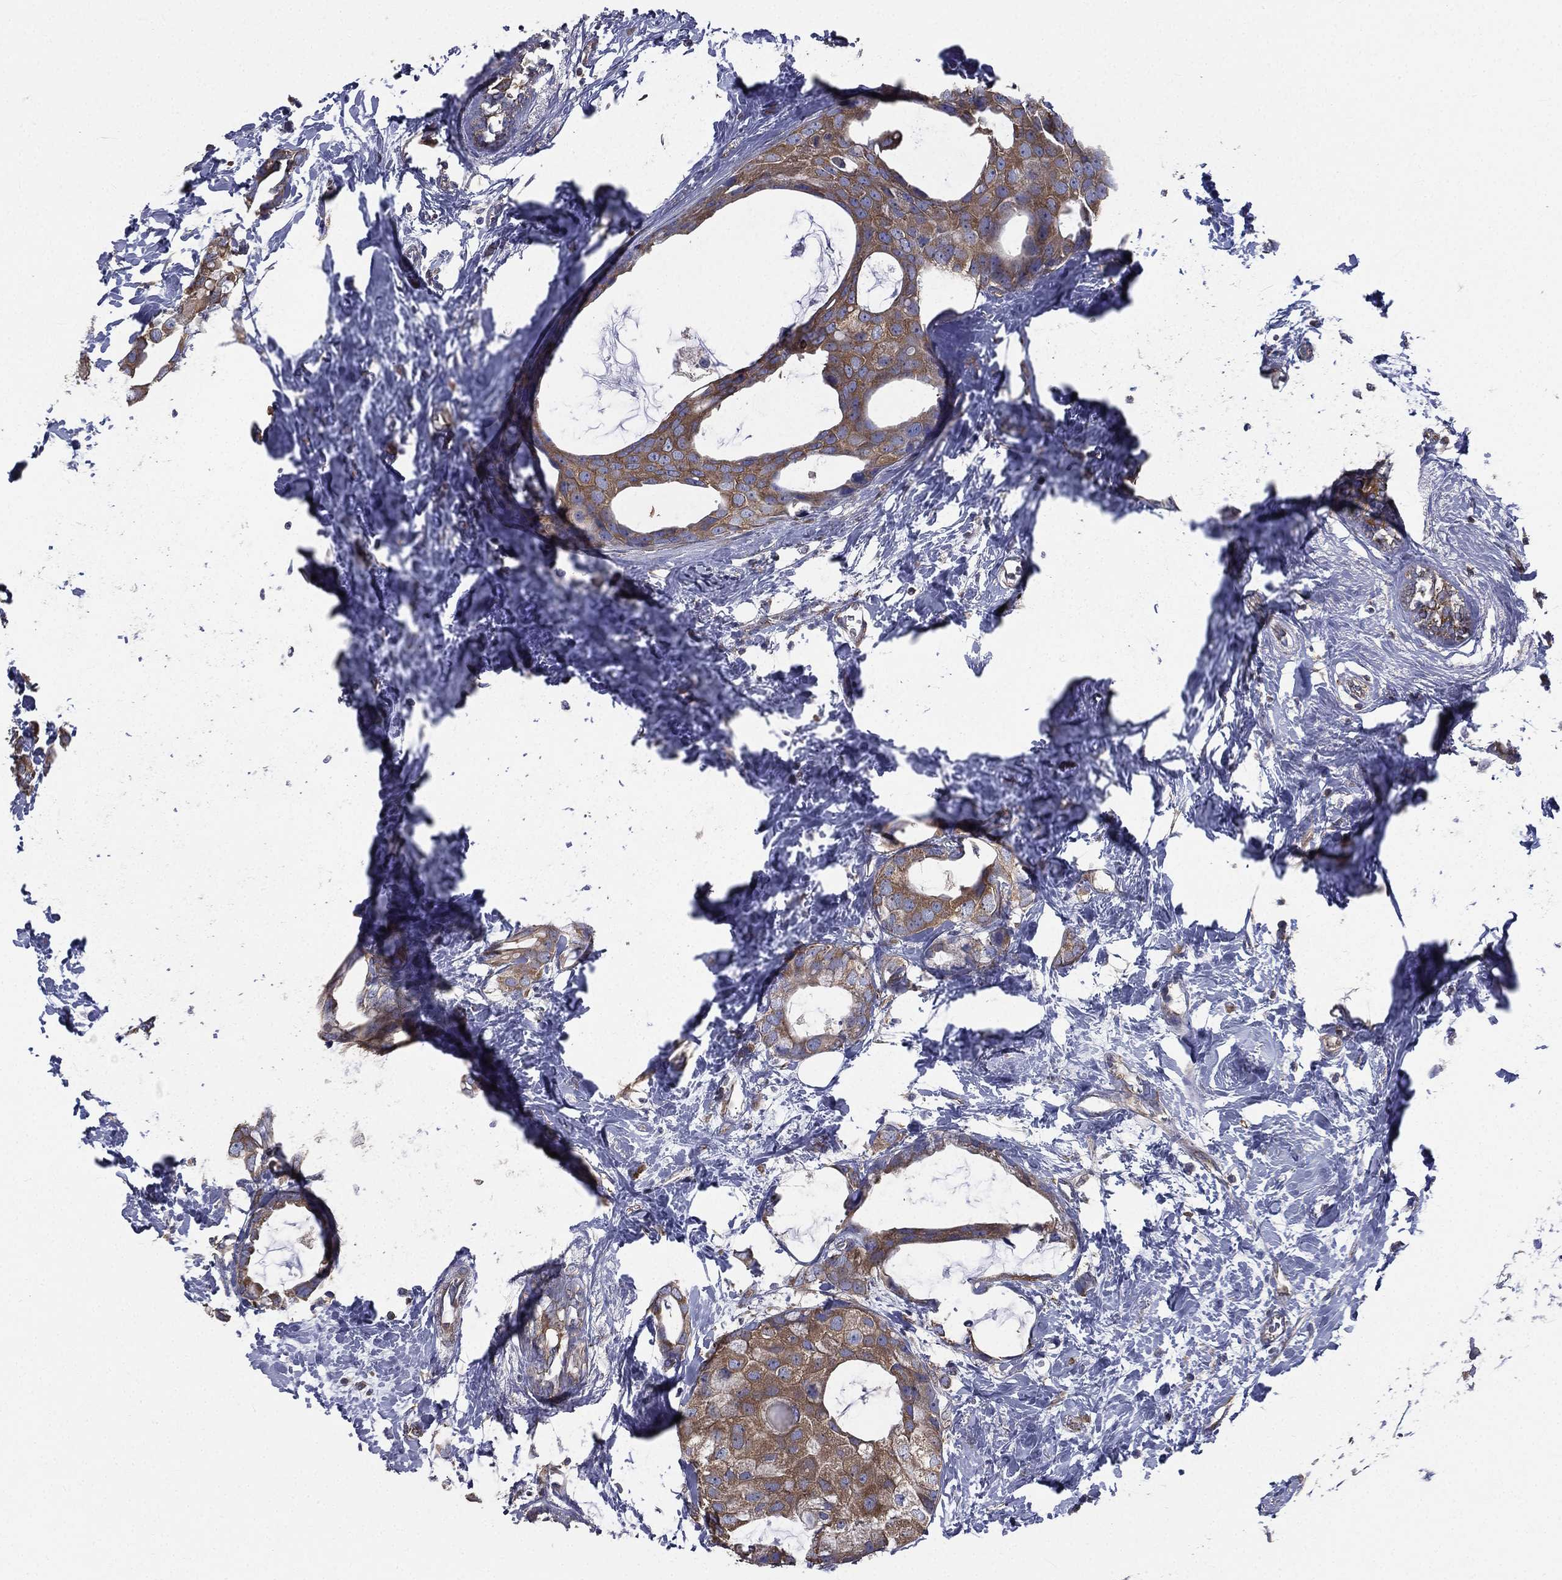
{"staining": {"intensity": "moderate", "quantity": ">75%", "location": "cytoplasmic/membranous"}, "tissue": "breast cancer", "cell_type": "Tumor cells", "image_type": "cancer", "snomed": [{"axis": "morphology", "description": "Duct carcinoma"}, {"axis": "topography", "description": "Breast"}], "caption": "This is an image of IHC staining of breast cancer, which shows moderate expression in the cytoplasmic/membranous of tumor cells.", "gene": "SARS1", "patient": {"sex": "female", "age": 45}}